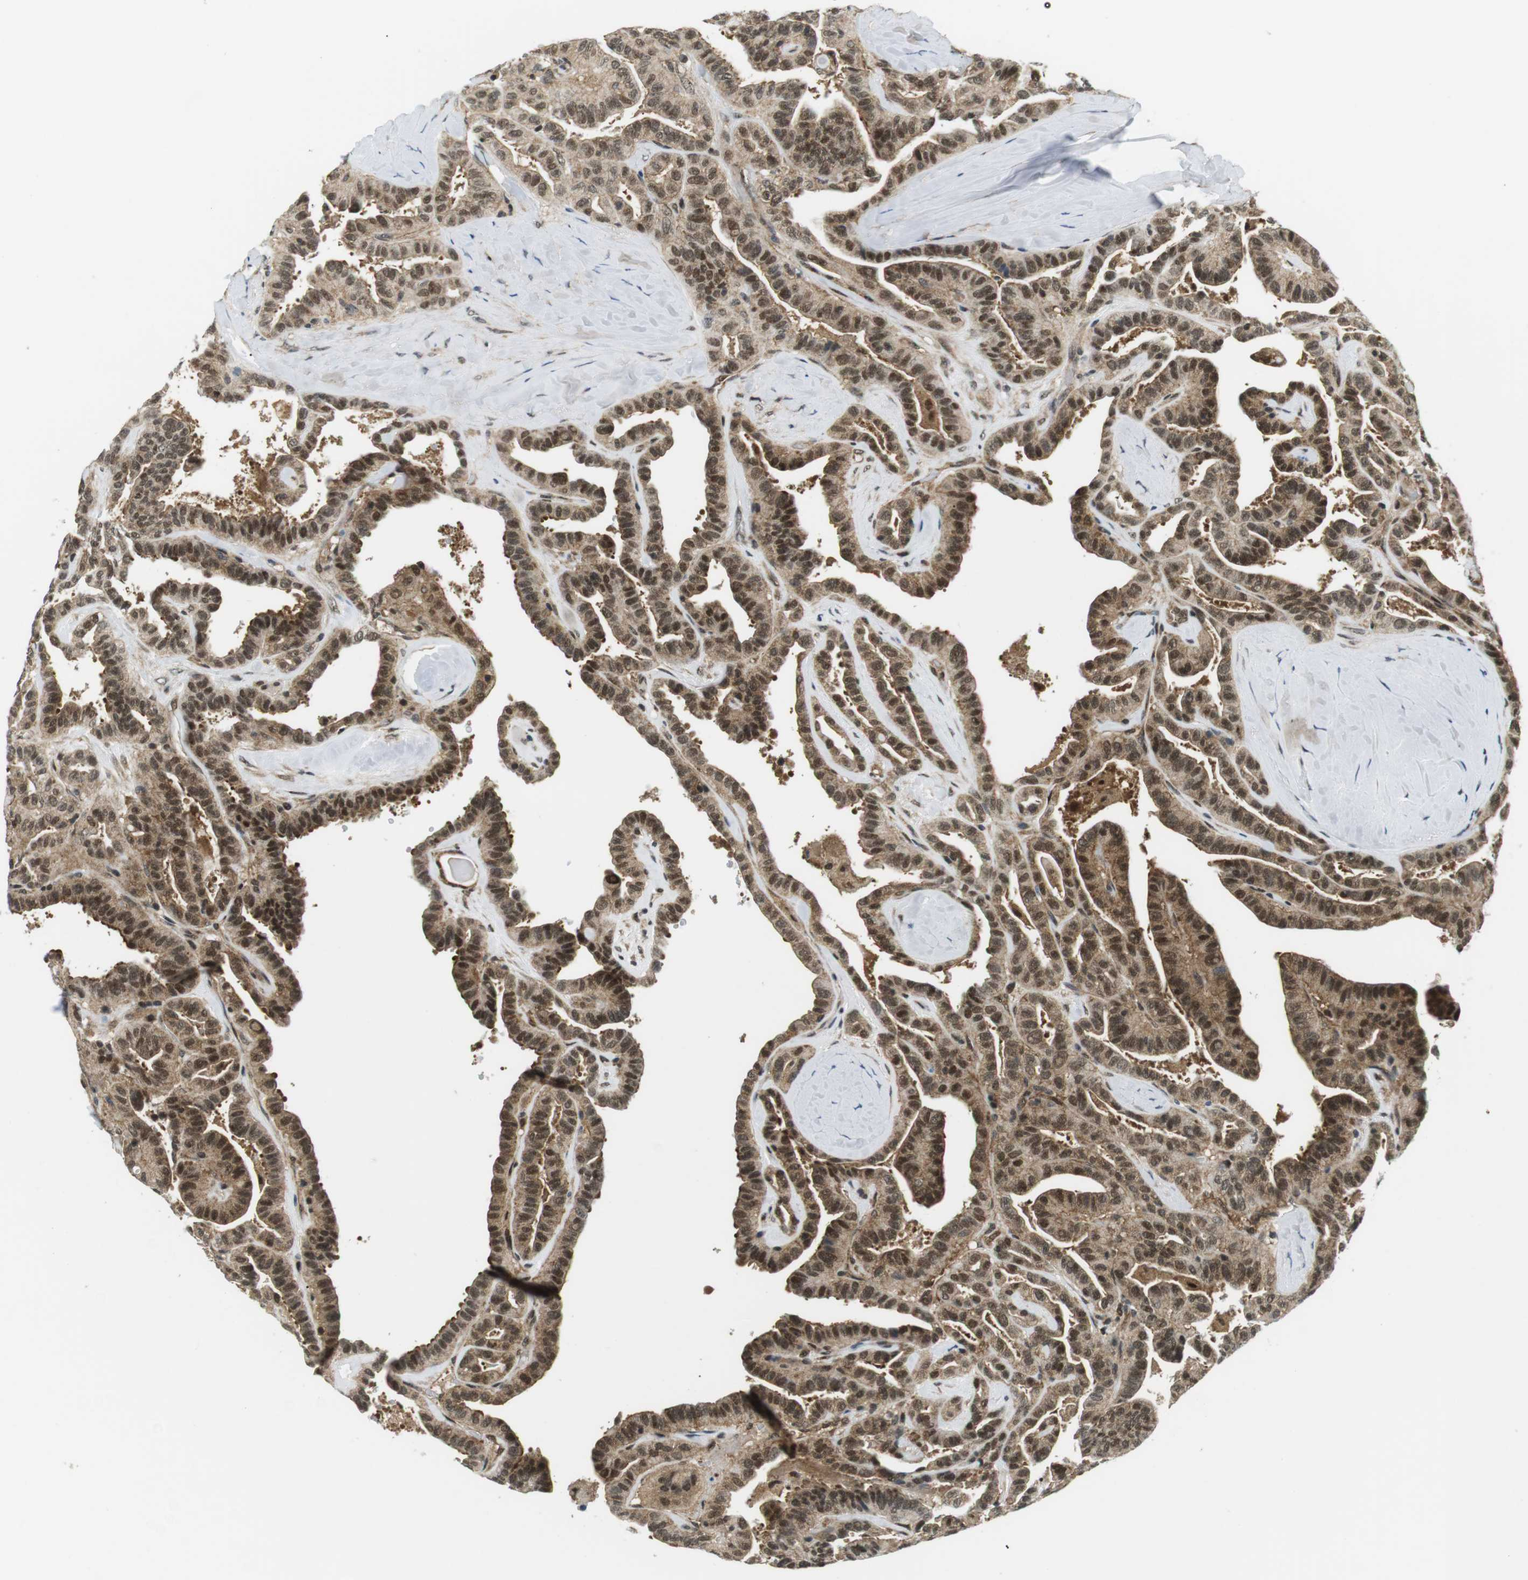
{"staining": {"intensity": "strong", "quantity": ">75%", "location": "cytoplasmic/membranous,nuclear"}, "tissue": "thyroid cancer", "cell_type": "Tumor cells", "image_type": "cancer", "snomed": [{"axis": "morphology", "description": "Papillary adenocarcinoma, NOS"}, {"axis": "topography", "description": "Thyroid gland"}], "caption": "Immunohistochemistry histopathology image of thyroid cancer stained for a protein (brown), which shows high levels of strong cytoplasmic/membranous and nuclear expression in about >75% of tumor cells.", "gene": "CSNK2B", "patient": {"sex": "male", "age": 77}}